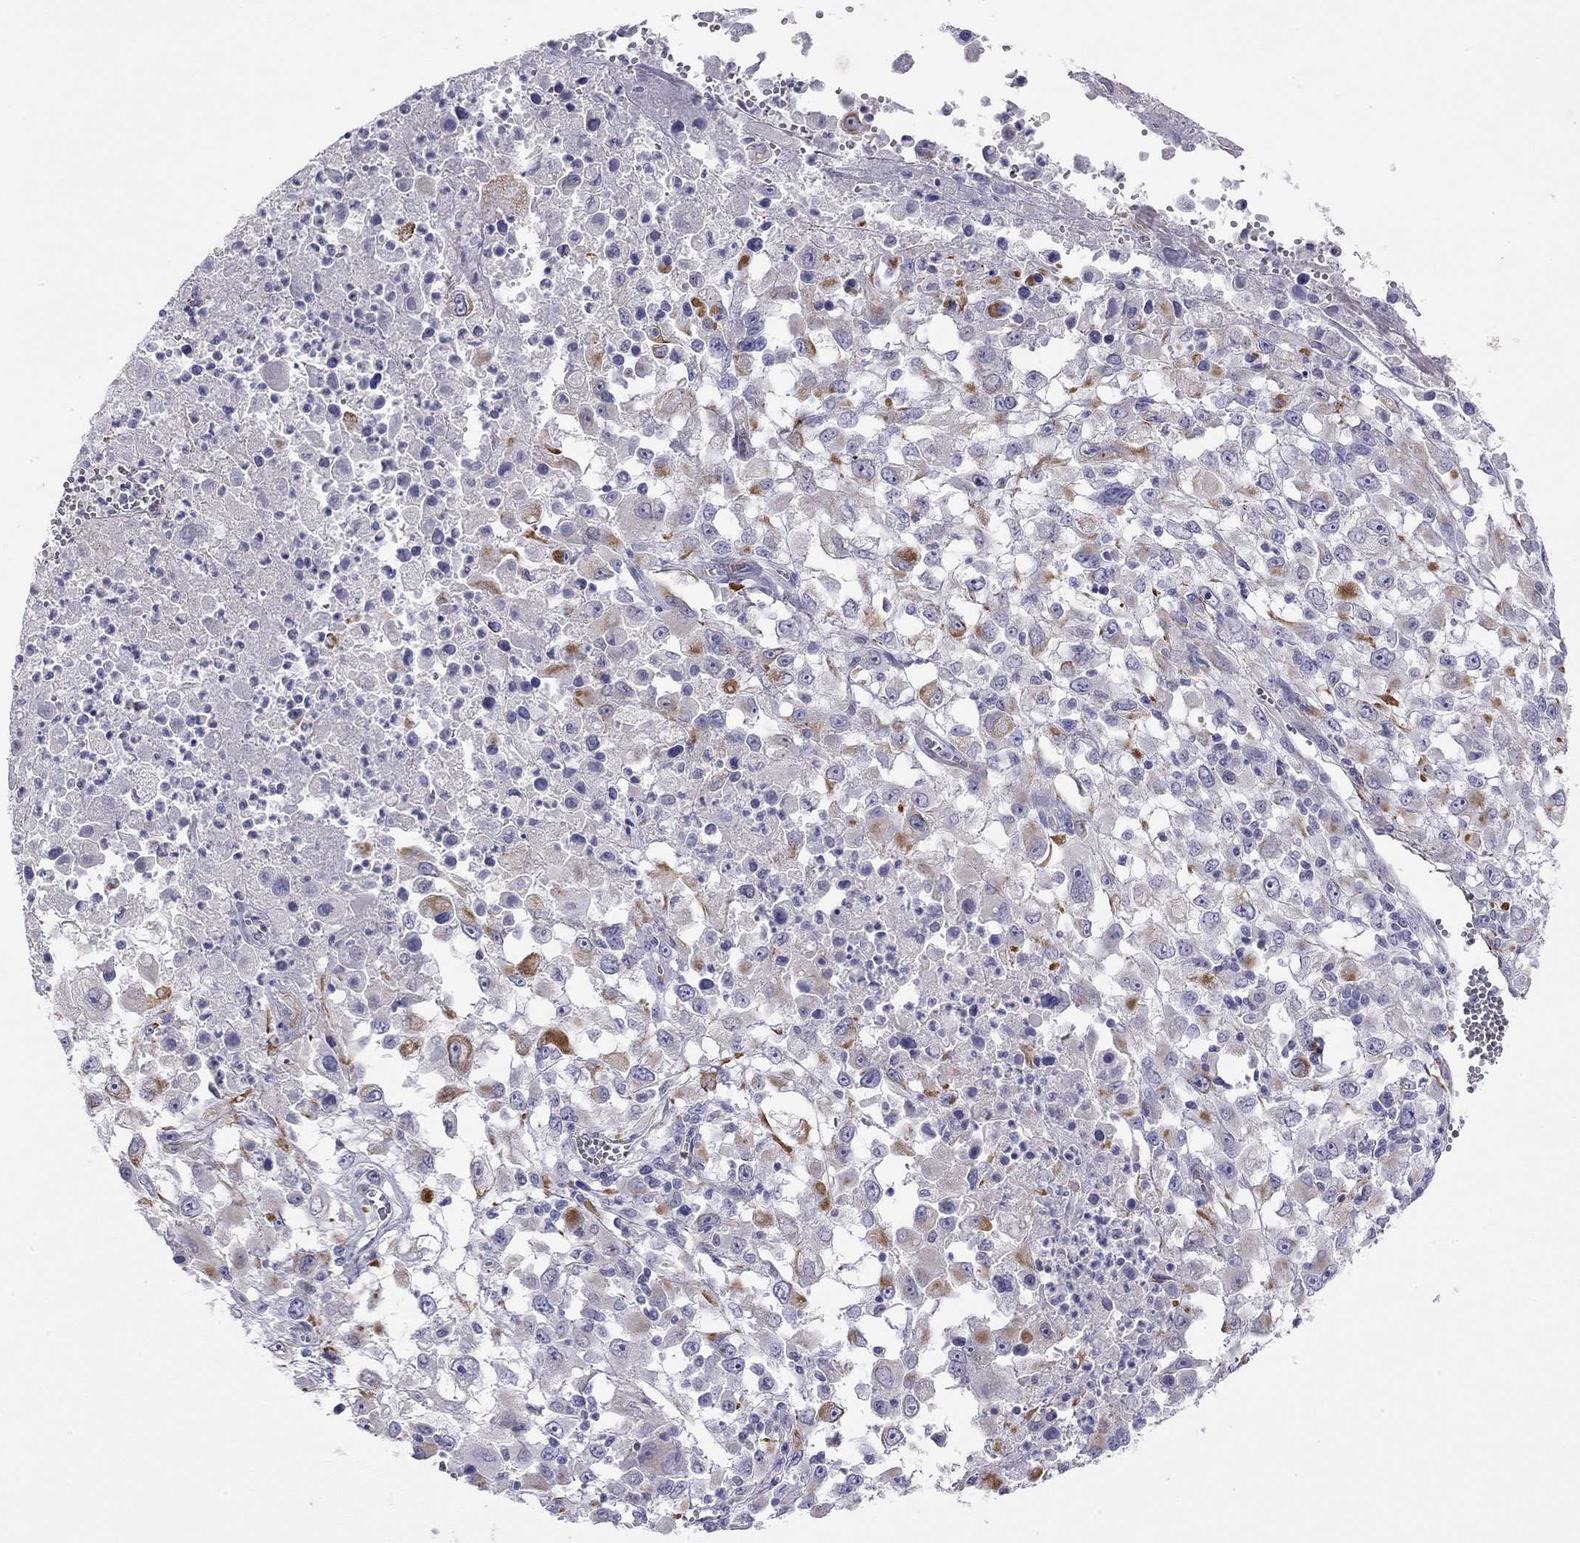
{"staining": {"intensity": "strong", "quantity": "<25%", "location": "cytoplasmic/membranous"}, "tissue": "melanoma", "cell_type": "Tumor cells", "image_type": "cancer", "snomed": [{"axis": "morphology", "description": "Malignant melanoma, Metastatic site"}, {"axis": "topography", "description": "Soft tissue"}], "caption": "DAB (3,3'-diaminobenzidine) immunohistochemical staining of human malignant melanoma (metastatic site) demonstrates strong cytoplasmic/membranous protein expression in approximately <25% of tumor cells. (DAB IHC with brightfield microscopy, high magnification).", "gene": "RTL1", "patient": {"sex": "male", "age": 50}}